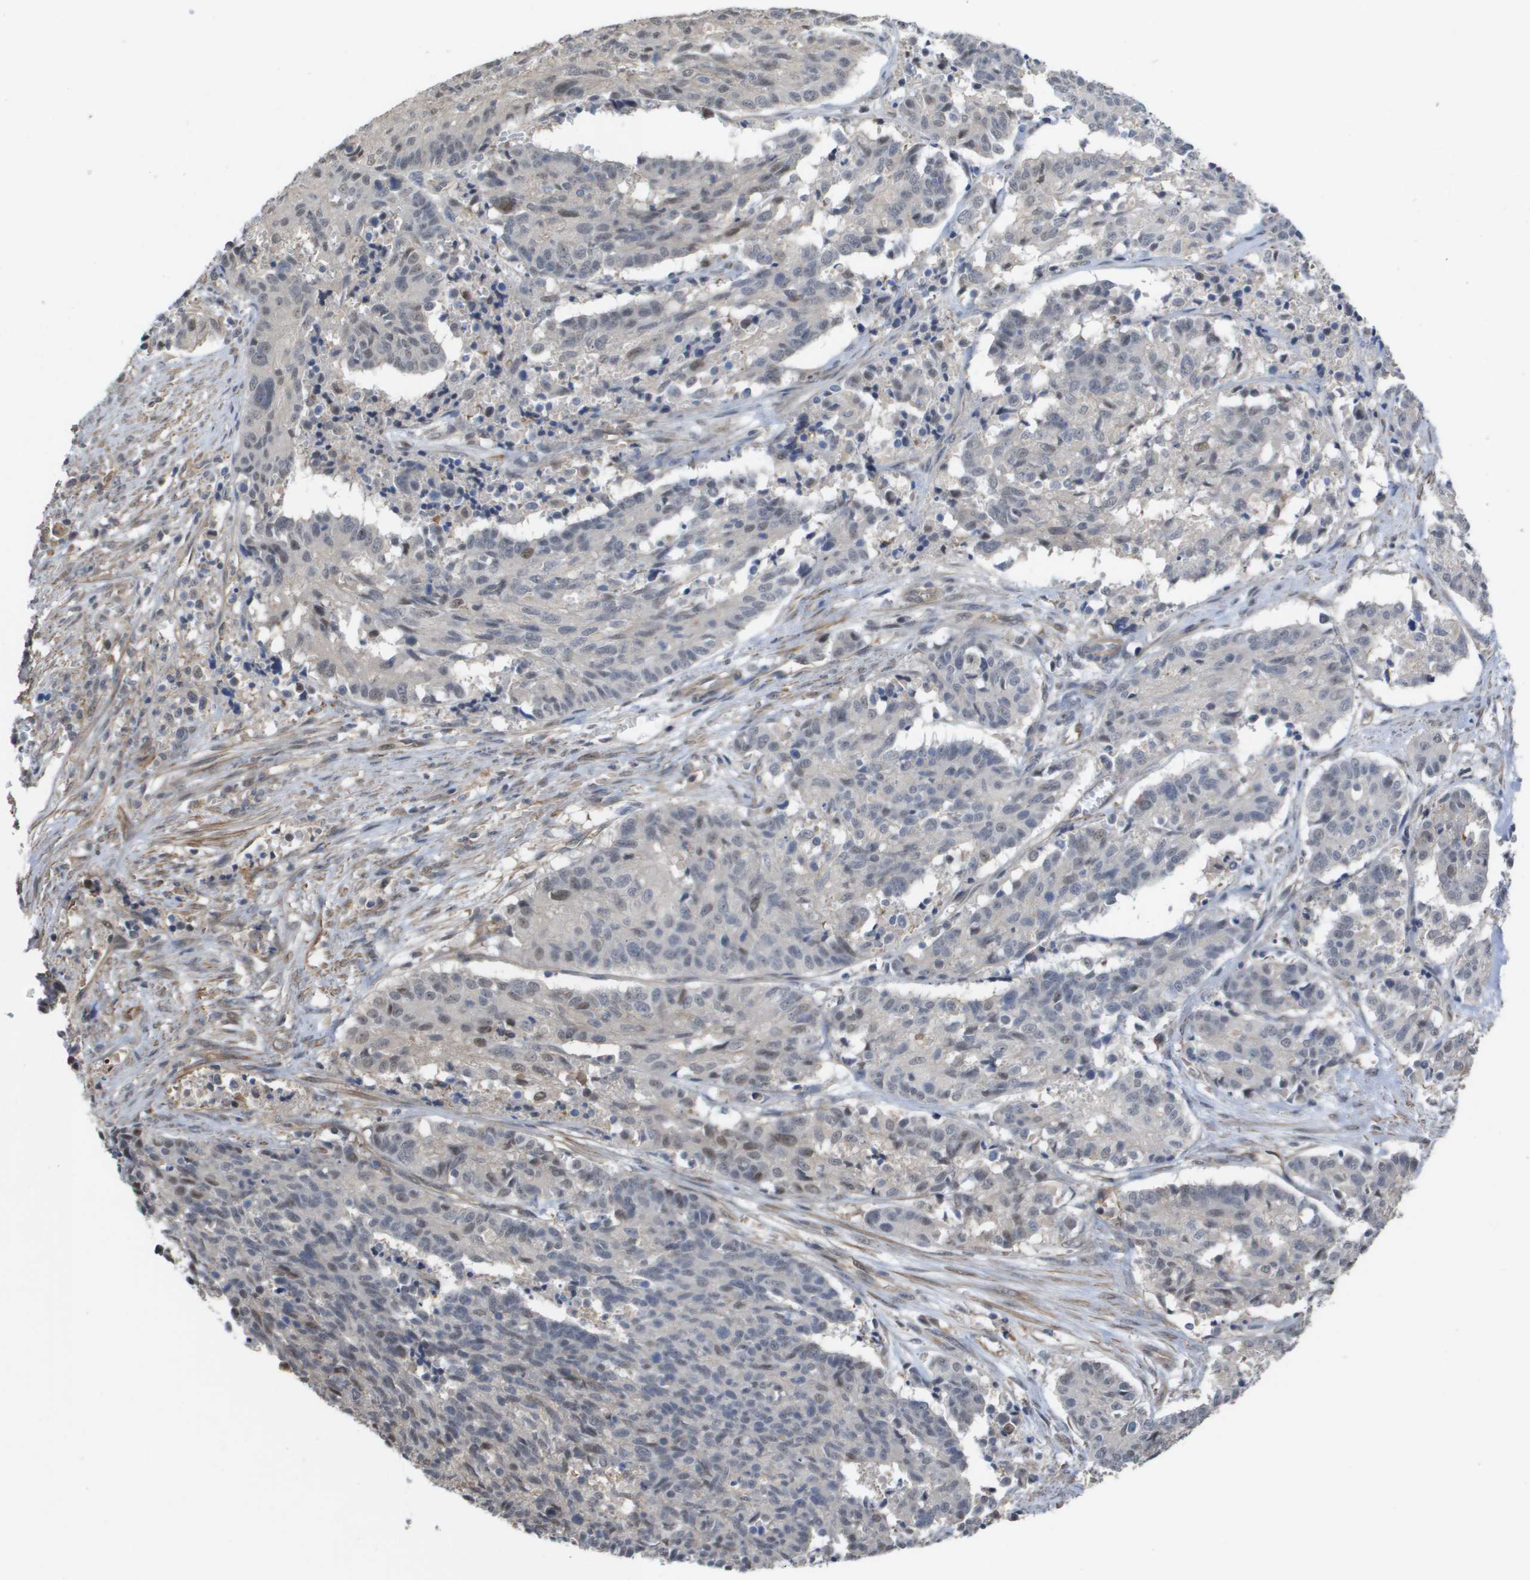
{"staining": {"intensity": "weak", "quantity": "<25%", "location": "nuclear"}, "tissue": "cervical cancer", "cell_type": "Tumor cells", "image_type": "cancer", "snomed": [{"axis": "morphology", "description": "Squamous cell carcinoma, NOS"}, {"axis": "topography", "description": "Cervix"}], "caption": "Immunohistochemistry (IHC) of human squamous cell carcinoma (cervical) shows no expression in tumor cells.", "gene": "RNF112", "patient": {"sex": "female", "age": 35}}